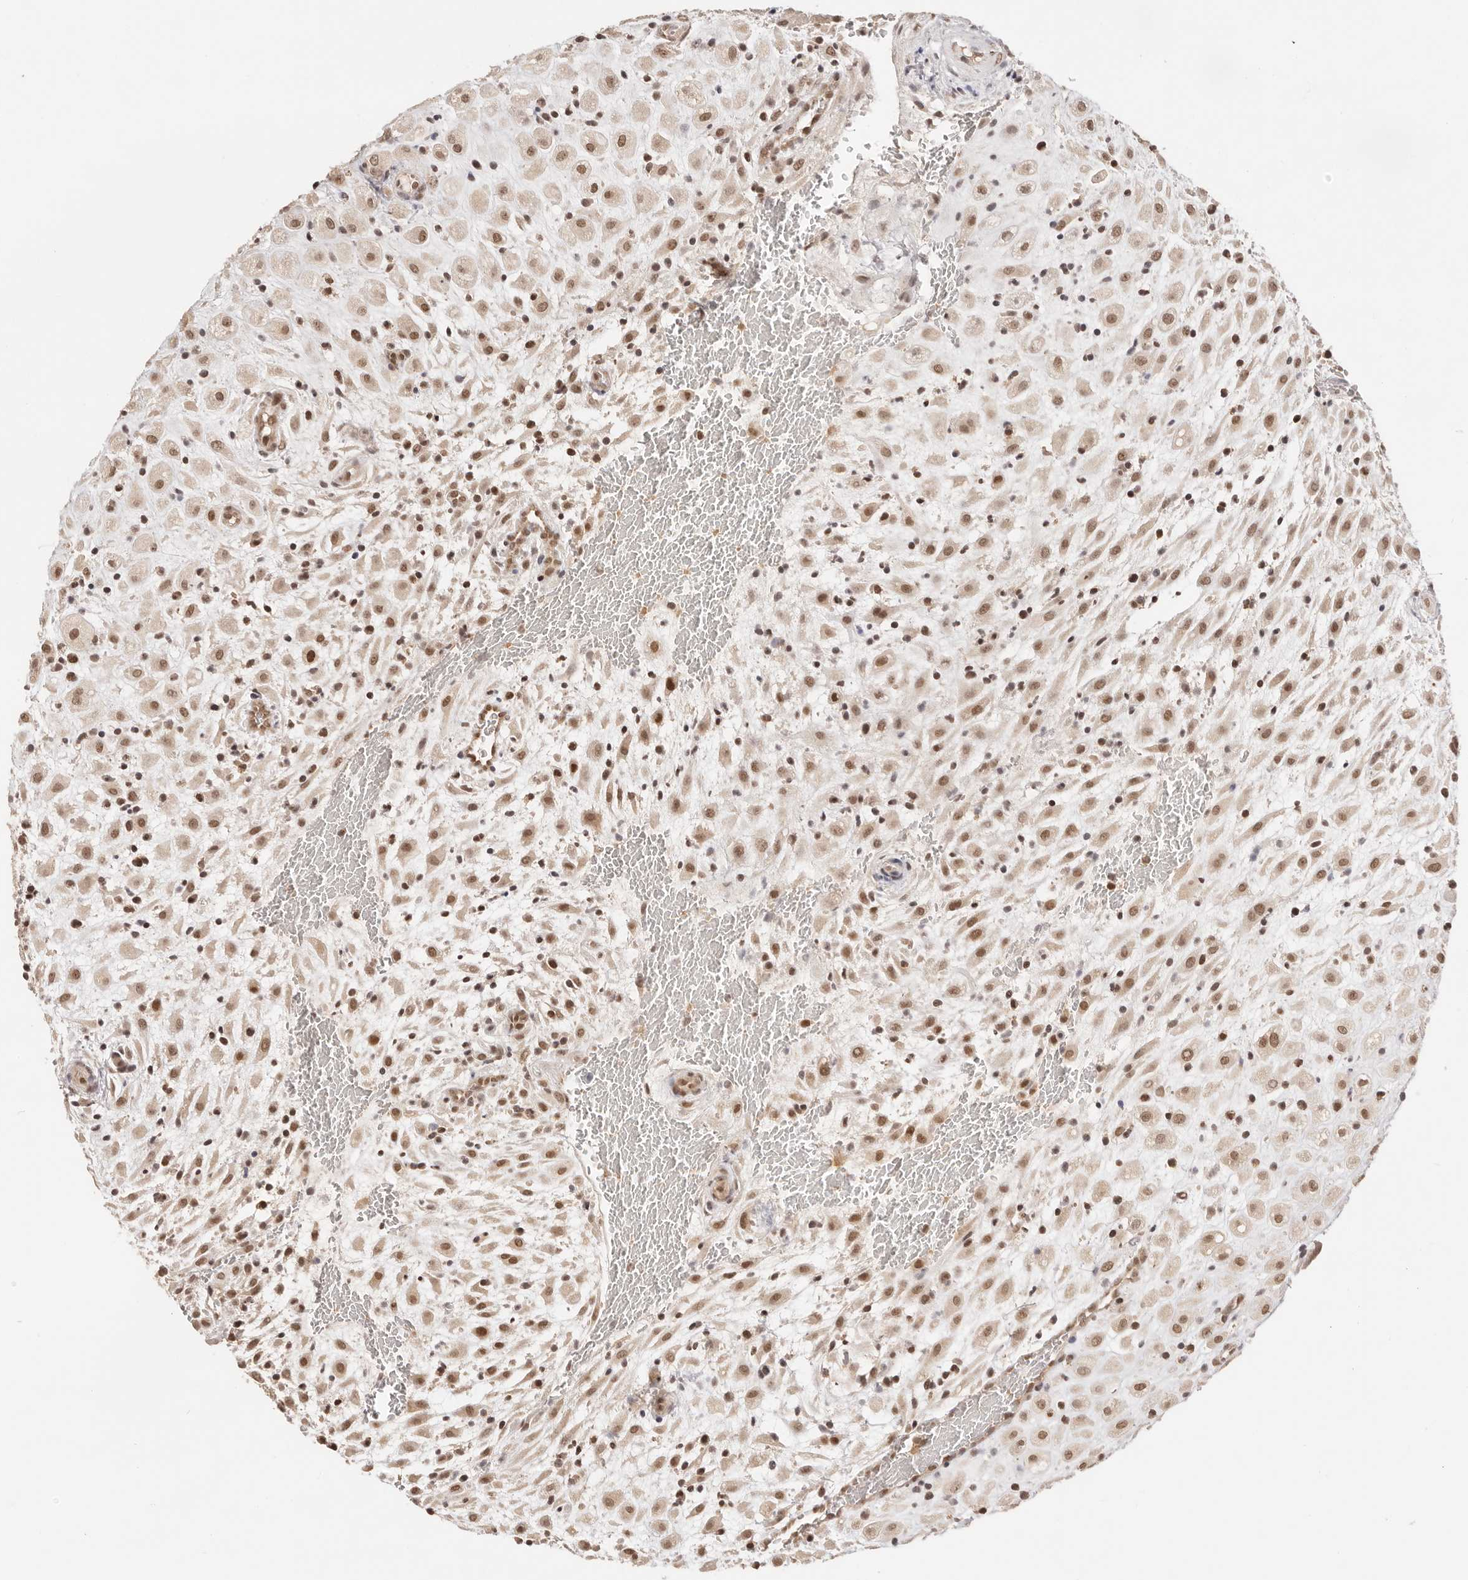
{"staining": {"intensity": "moderate", "quantity": ">75%", "location": "cytoplasmic/membranous,nuclear"}, "tissue": "placenta", "cell_type": "Decidual cells", "image_type": "normal", "snomed": [{"axis": "morphology", "description": "Normal tissue, NOS"}, {"axis": "topography", "description": "Placenta"}], "caption": "Brown immunohistochemical staining in benign placenta demonstrates moderate cytoplasmic/membranous,nuclear expression in approximately >75% of decidual cells. The staining was performed using DAB to visualize the protein expression in brown, while the nuclei were stained in blue with hematoxylin (Magnification: 20x).", "gene": "RFC3", "patient": {"sex": "female", "age": 35}}